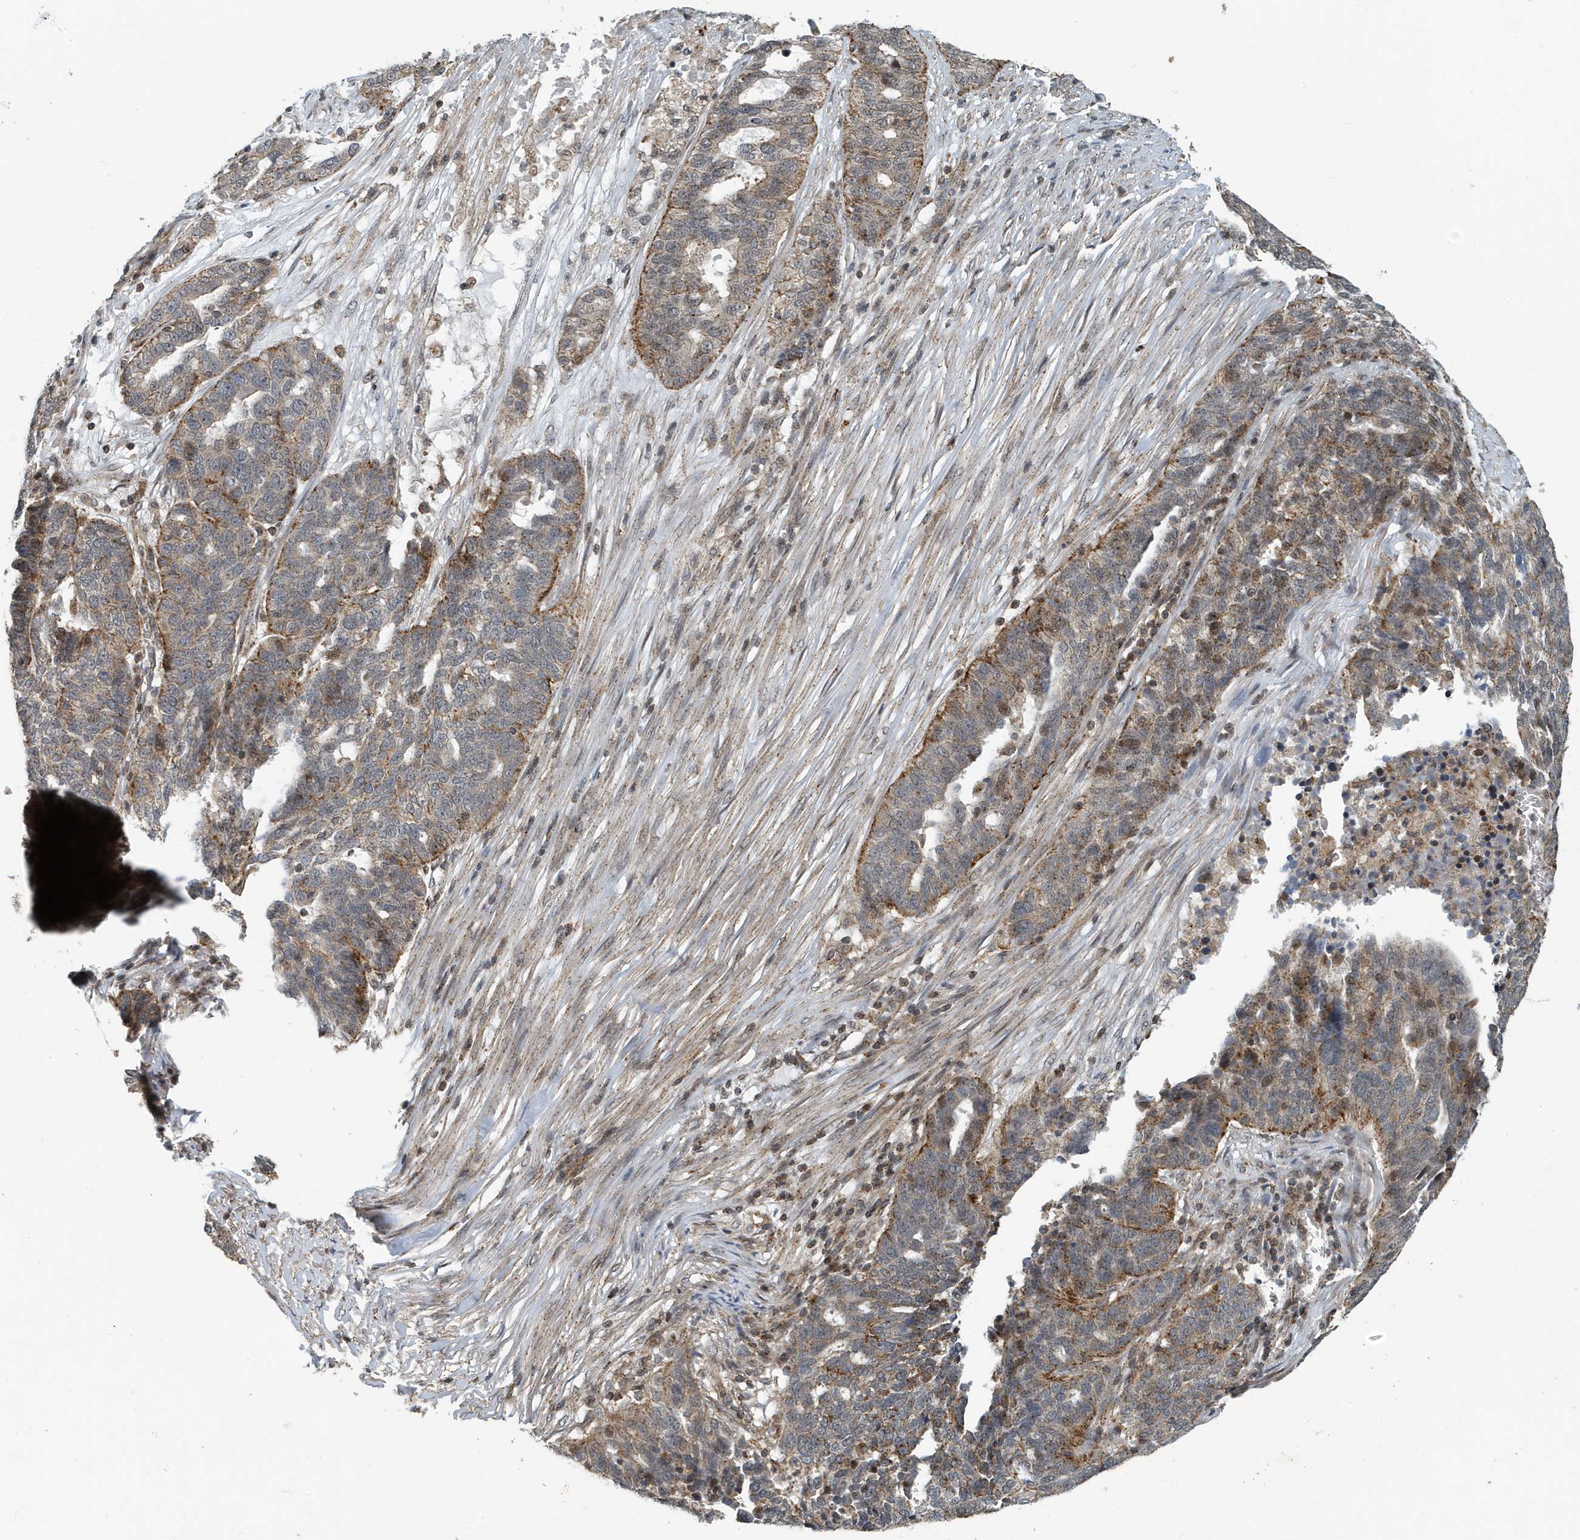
{"staining": {"intensity": "moderate", "quantity": "25%-75%", "location": "cytoplasmic/membranous"}, "tissue": "ovarian cancer", "cell_type": "Tumor cells", "image_type": "cancer", "snomed": [{"axis": "morphology", "description": "Cystadenocarcinoma, serous, NOS"}, {"axis": "topography", "description": "Ovary"}], "caption": "Protein staining reveals moderate cytoplasmic/membranous staining in about 25%-75% of tumor cells in ovarian serous cystadenocarcinoma. (DAB = brown stain, brightfield microscopy at high magnification).", "gene": "KIF15", "patient": {"sex": "female", "age": 59}}